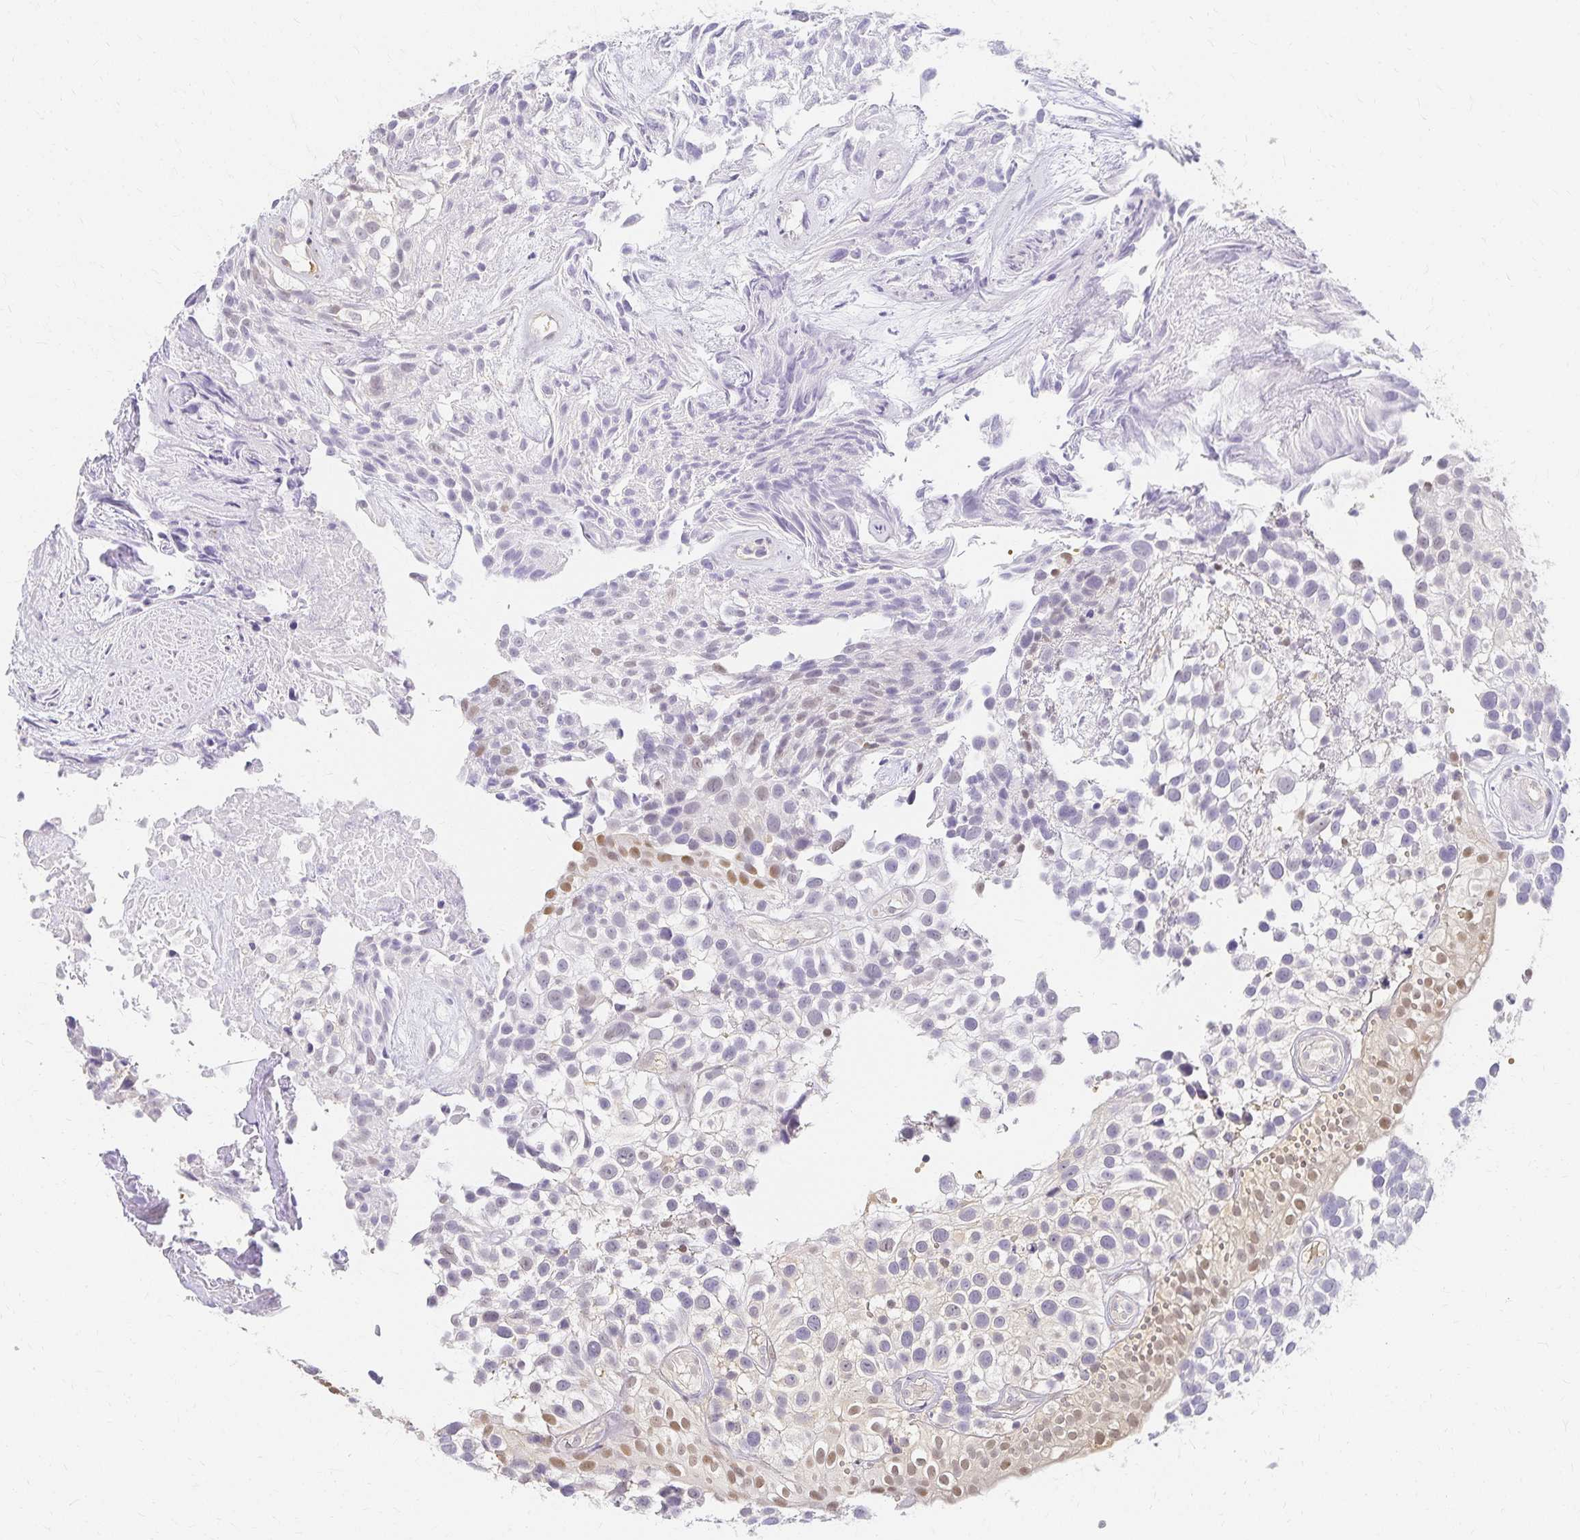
{"staining": {"intensity": "negative", "quantity": "none", "location": "none"}, "tissue": "urothelial cancer", "cell_type": "Tumor cells", "image_type": "cancer", "snomed": [{"axis": "morphology", "description": "Urothelial carcinoma, High grade"}, {"axis": "topography", "description": "Urinary bladder"}], "caption": "Protein analysis of high-grade urothelial carcinoma shows no significant staining in tumor cells.", "gene": "AZGP1", "patient": {"sex": "male", "age": 56}}